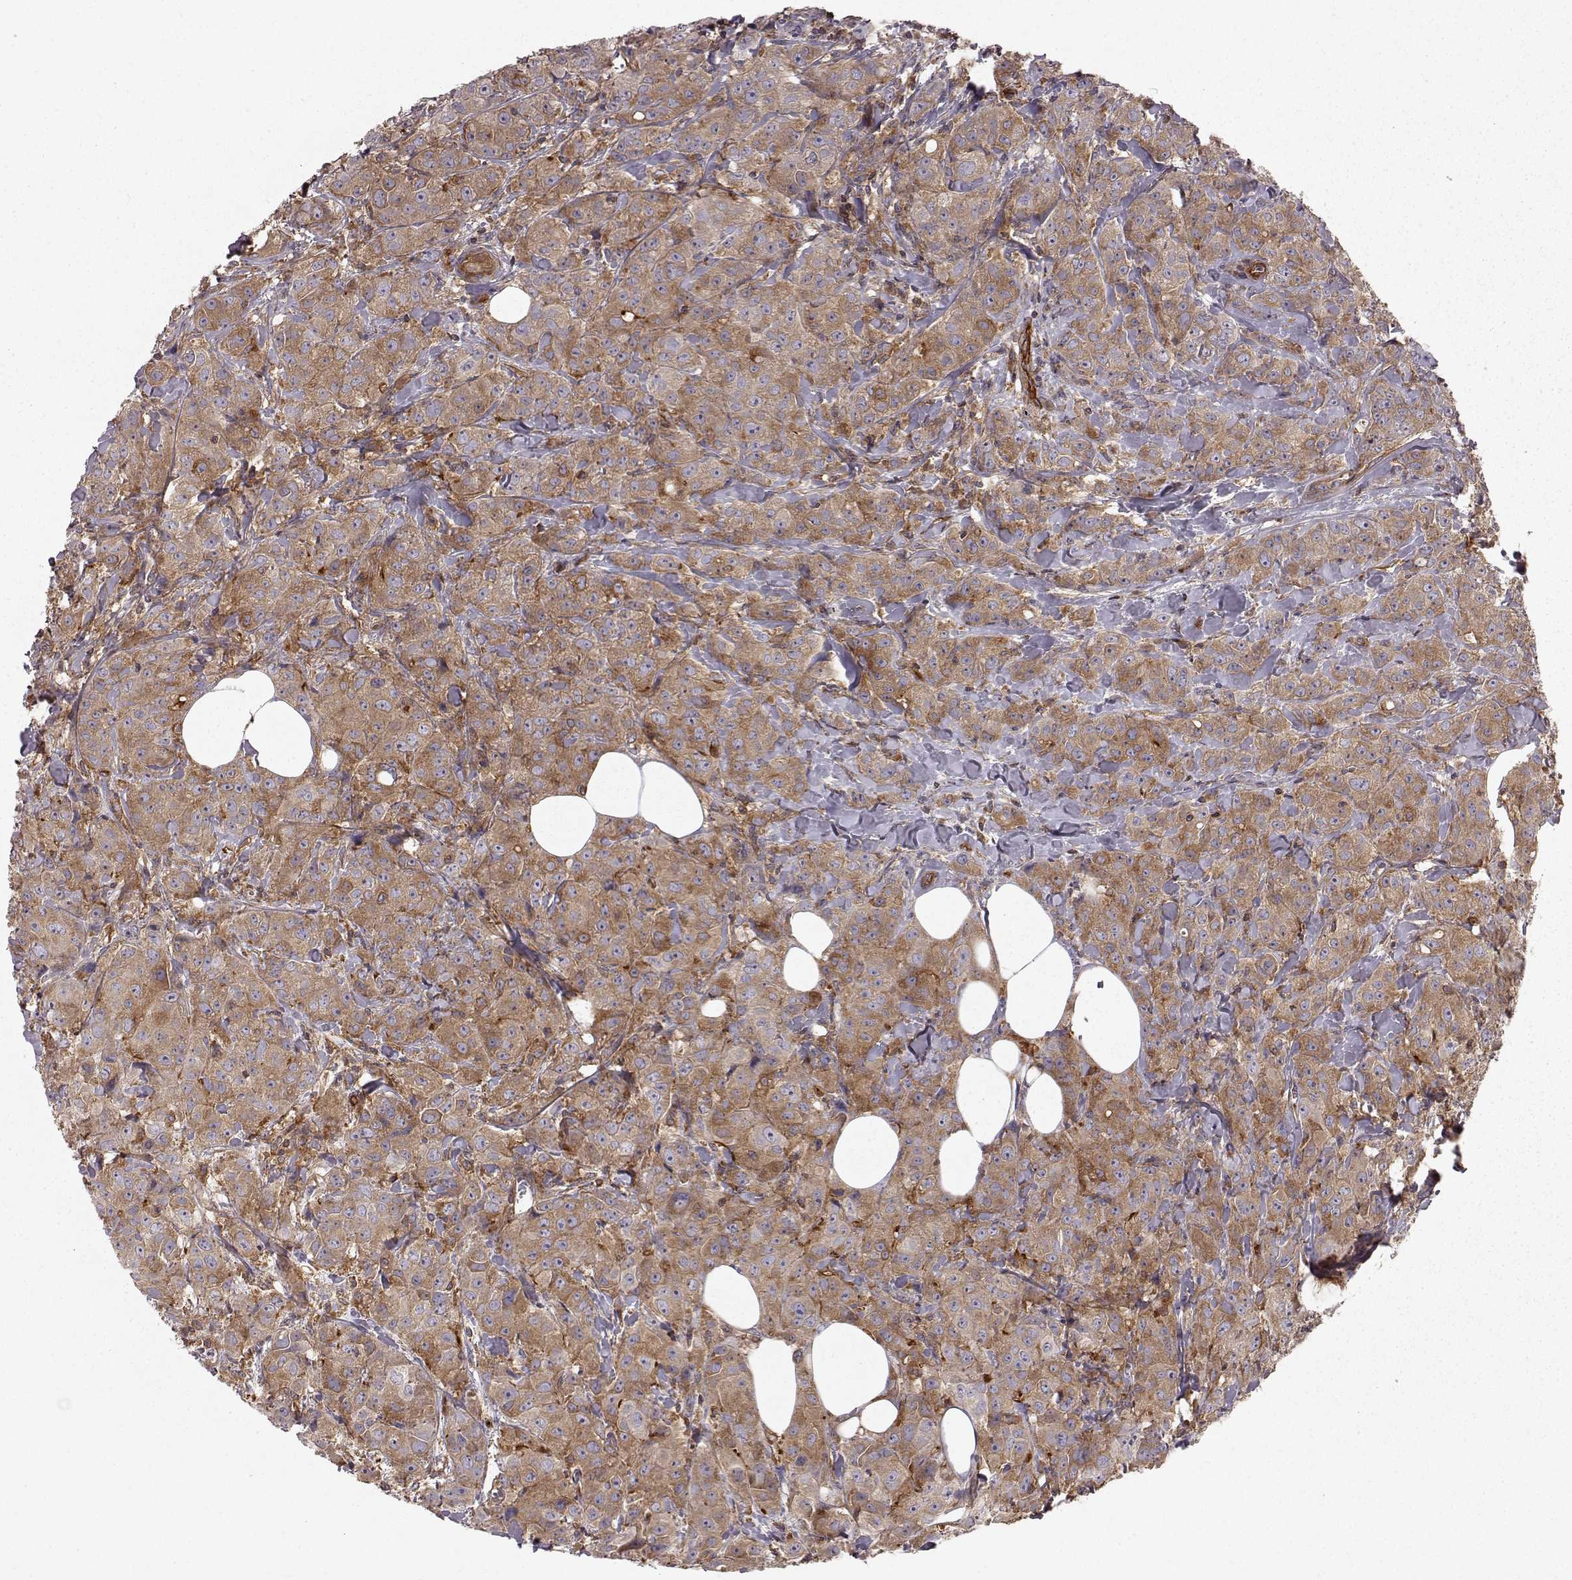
{"staining": {"intensity": "moderate", "quantity": "25%-75%", "location": "cytoplasmic/membranous"}, "tissue": "breast cancer", "cell_type": "Tumor cells", "image_type": "cancer", "snomed": [{"axis": "morphology", "description": "Duct carcinoma"}, {"axis": "topography", "description": "Breast"}], "caption": "Breast cancer was stained to show a protein in brown. There is medium levels of moderate cytoplasmic/membranous positivity in approximately 25%-75% of tumor cells.", "gene": "RABGAP1", "patient": {"sex": "female", "age": 43}}